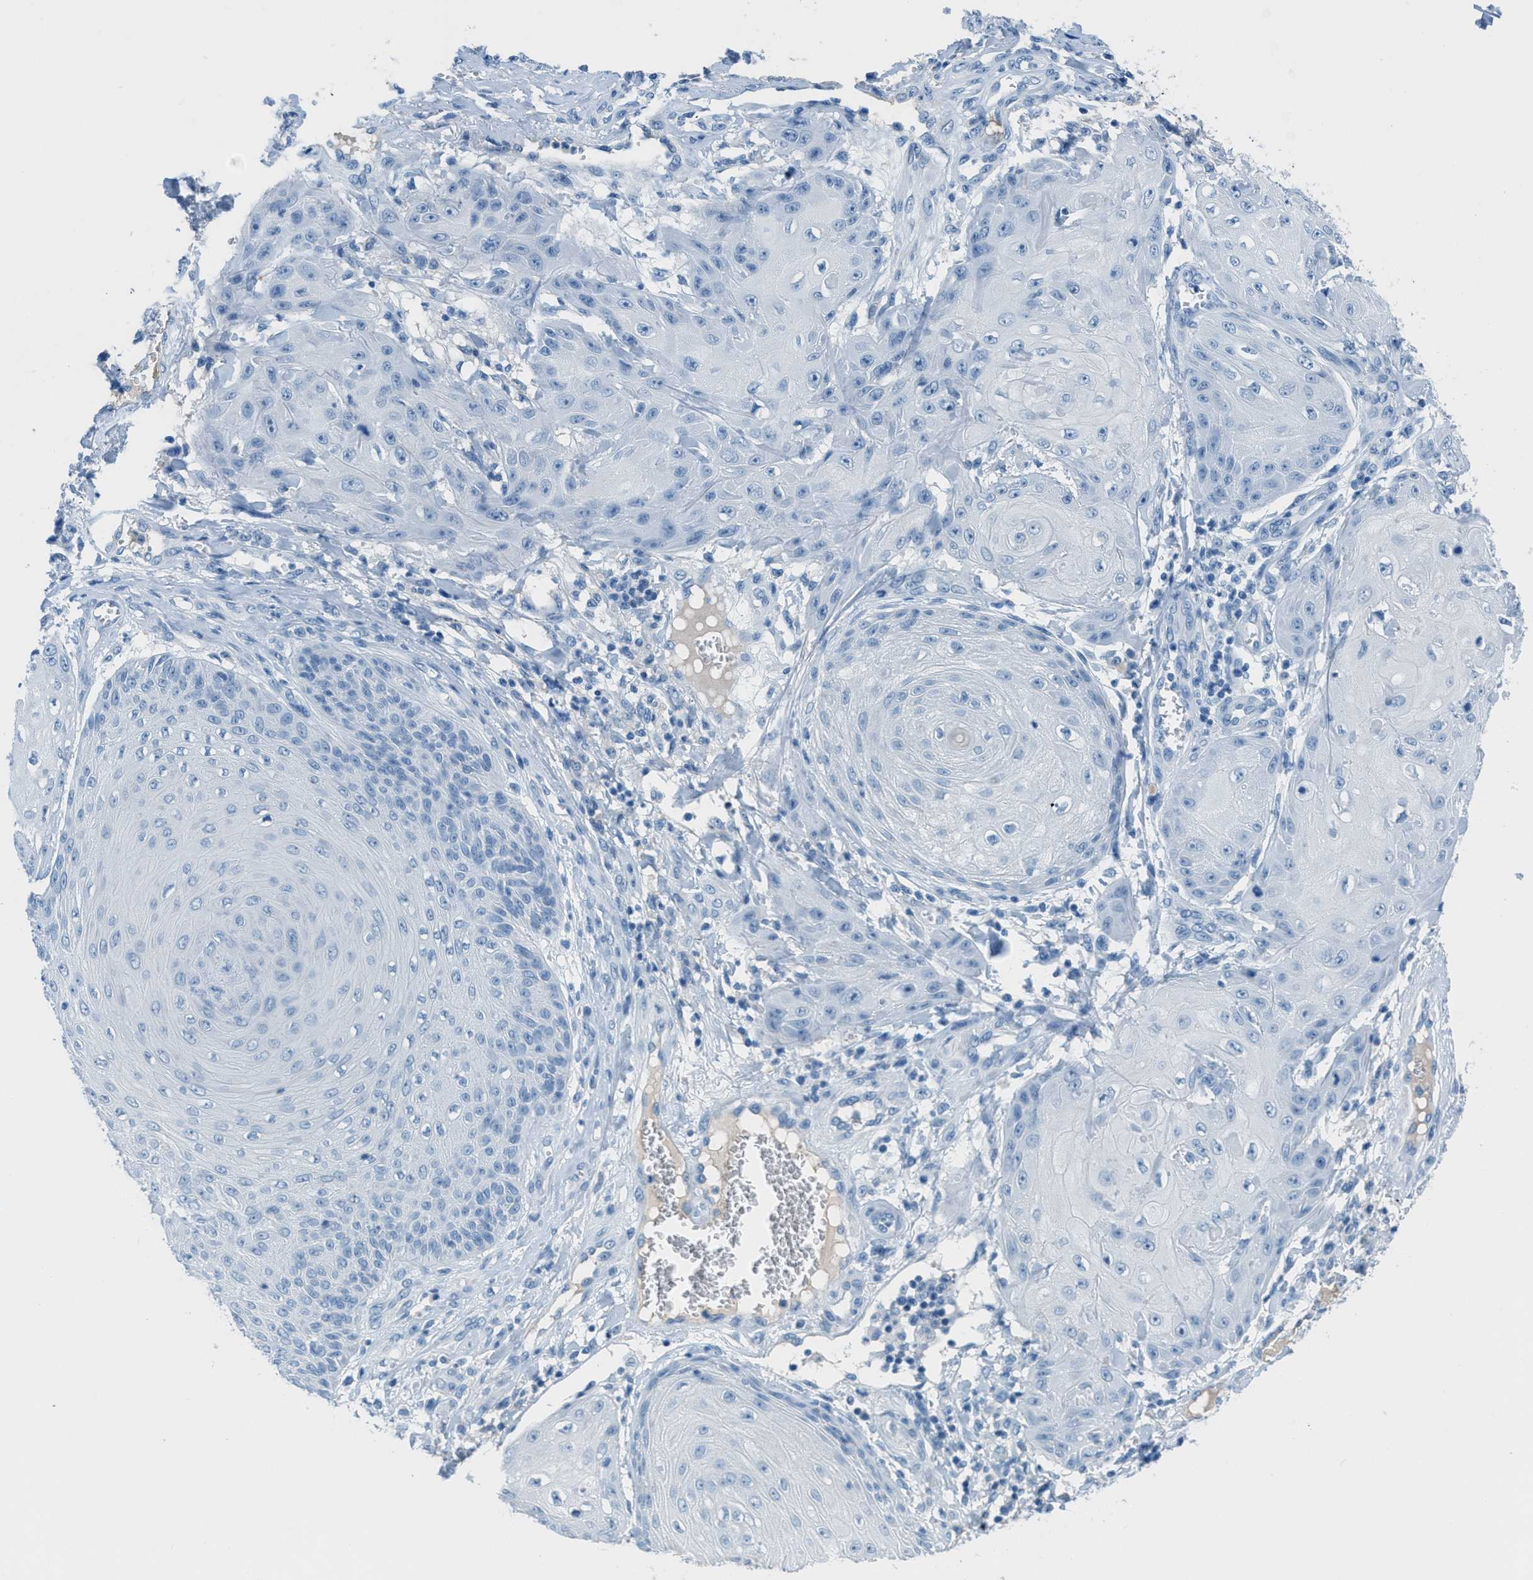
{"staining": {"intensity": "negative", "quantity": "none", "location": "none"}, "tissue": "skin cancer", "cell_type": "Tumor cells", "image_type": "cancer", "snomed": [{"axis": "morphology", "description": "Squamous cell carcinoma, NOS"}, {"axis": "topography", "description": "Skin"}], "caption": "The IHC image has no significant positivity in tumor cells of skin squamous cell carcinoma tissue. (Immunohistochemistry, brightfield microscopy, high magnification).", "gene": "MGARP", "patient": {"sex": "male", "age": 74}}